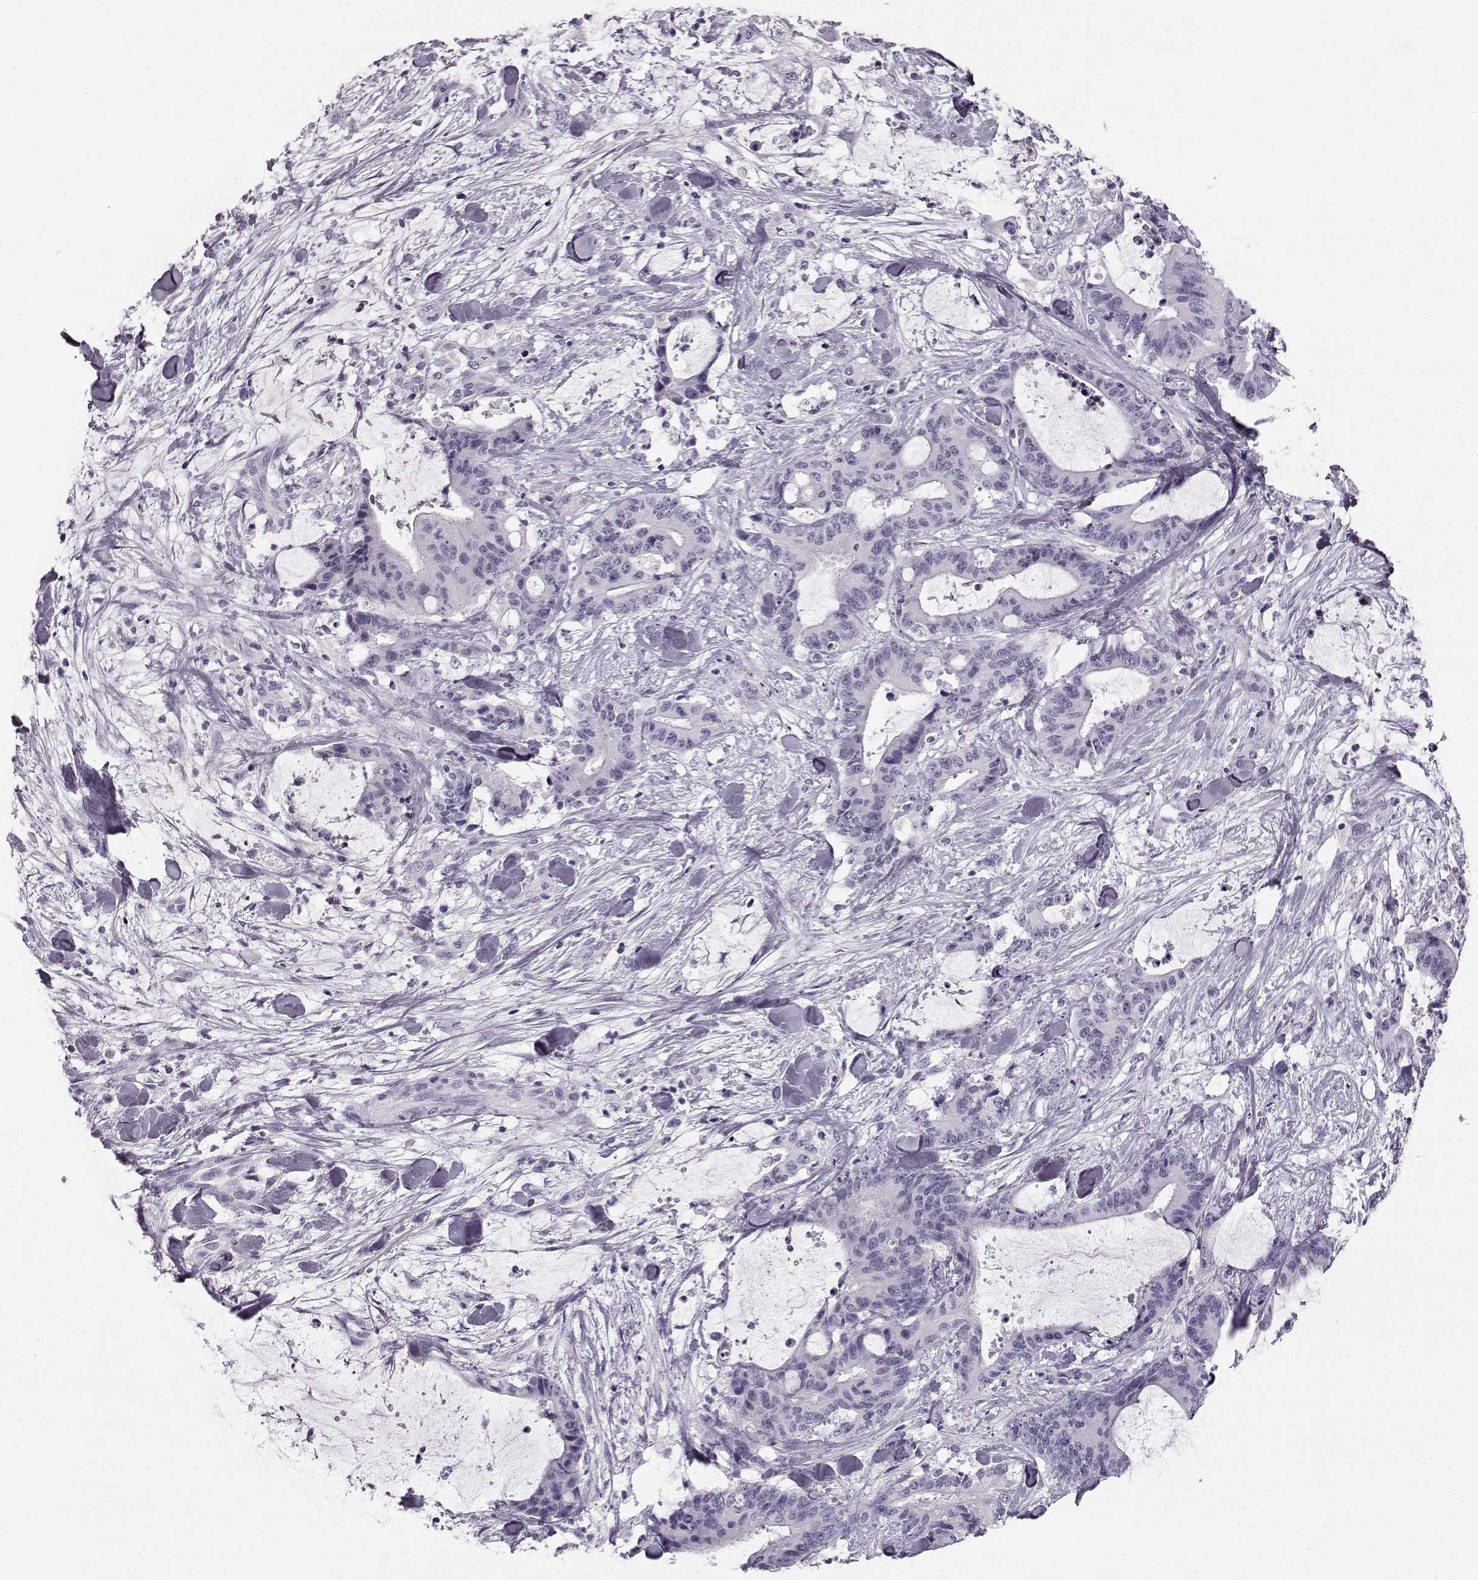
{"staining": {"intensity": "negative", "quantity": "none", "location": "none"}, "tissue": "liver cancer", "cell_type": "Tumor cells", "image_type": "cancer", "snomed": [{"axis": "morphology", "description": "Cholangiocarcinoma"}, {"axis": "topography", "description": "Liver"}], "caption": "Tumor cells are negative for protein expression in human liver cancer. Nuclei are stained in blue.", "gene": "BFSP2", "patient": {"sex": "female", "age": 73}}